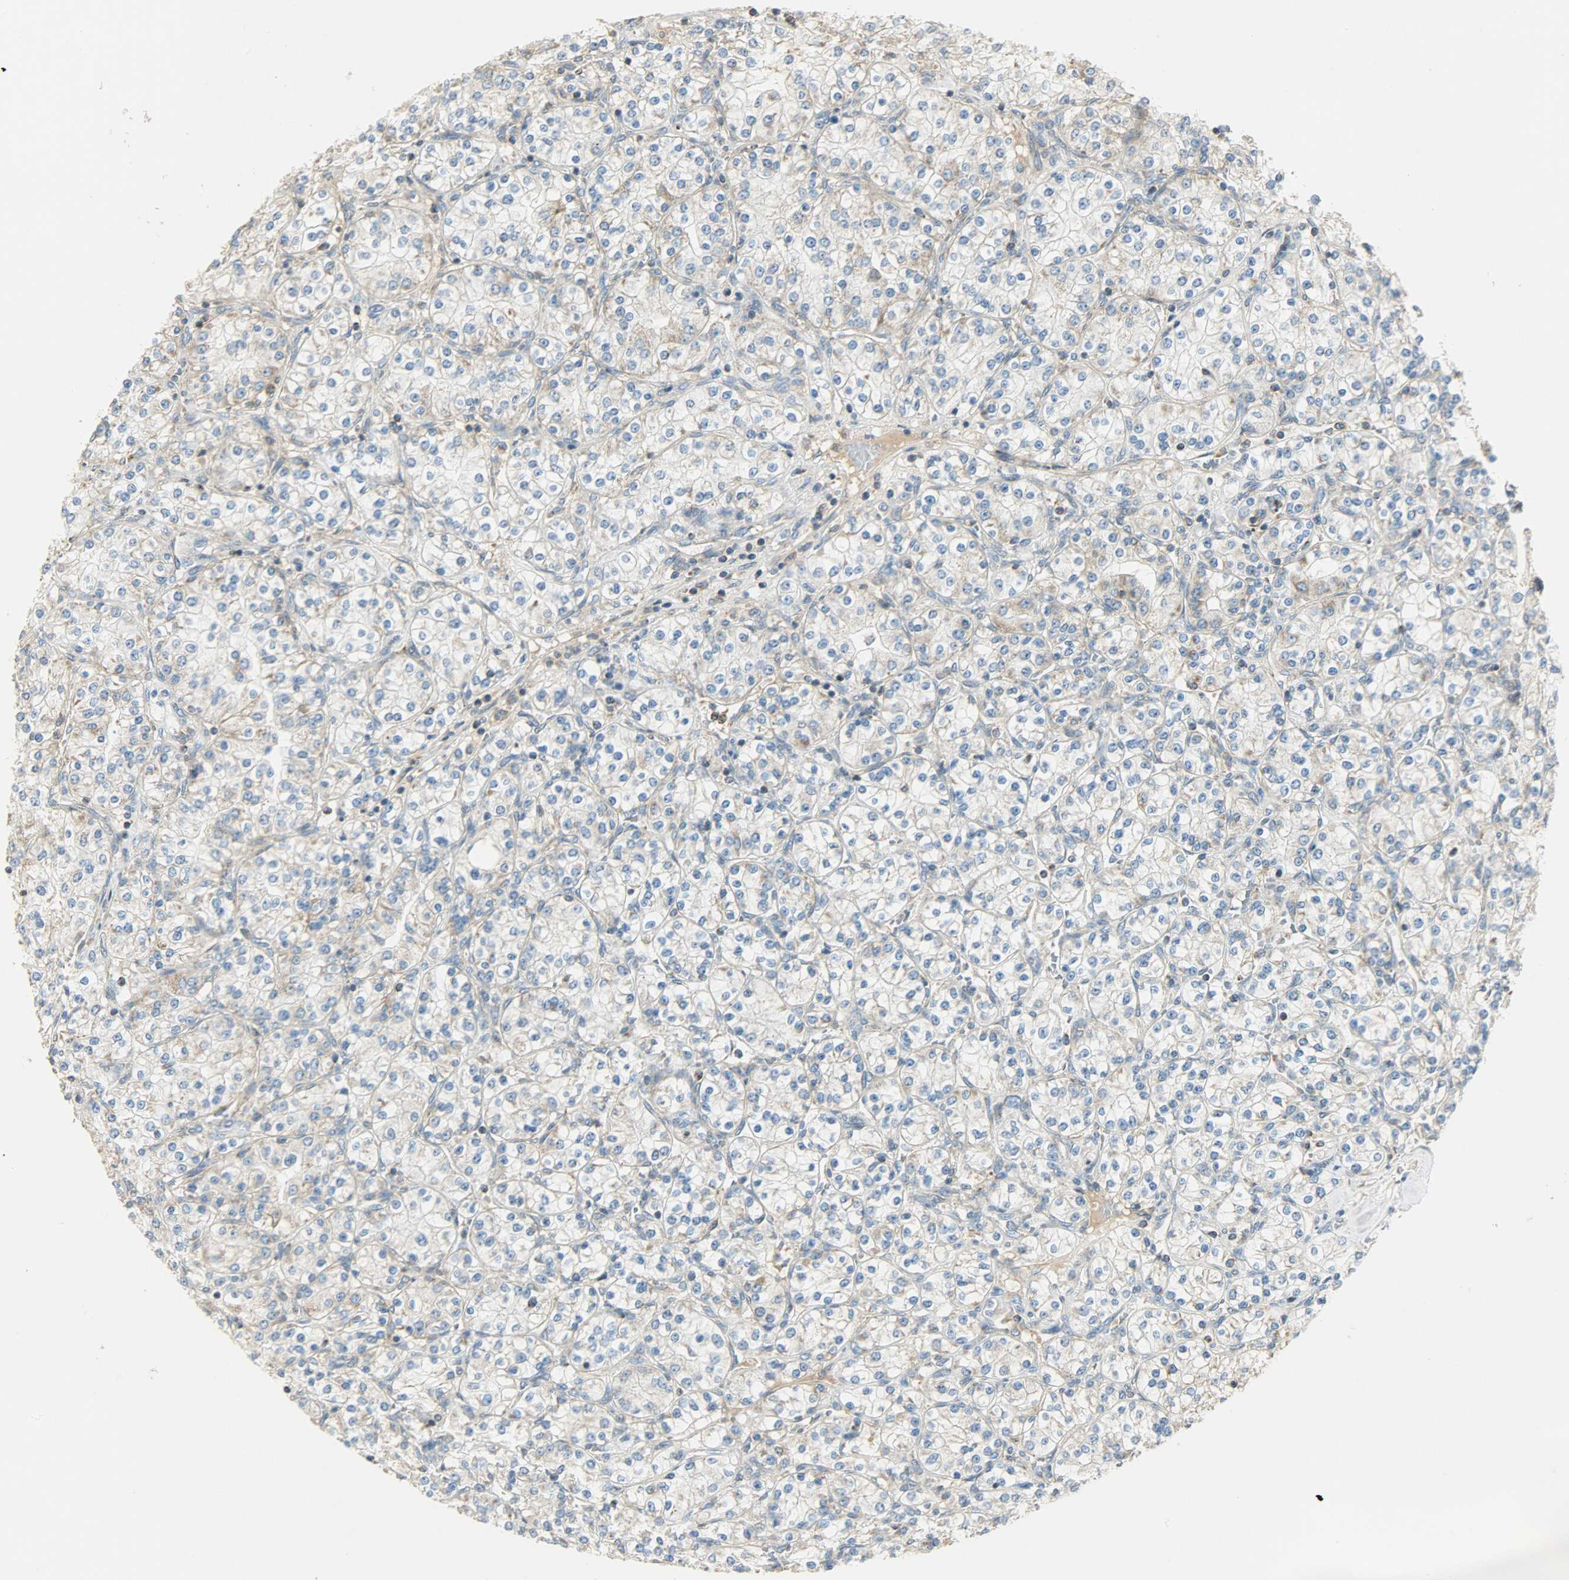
{"staining": {"intensity": "weak", "quantity": "25%-75%", "location": "cytoplasmic/membranous"}, "tissue": "renal cancer", "cell_type": "Tumor cells", "image_type": "cancer", "snomed": [{"axis": "morphology", "description": "Adenocarcinoma, NOS"}, {"axis": "topography", "description": "Kidney"}], "caption": "Protein expression by IHC exhibits weak cytoplasmic/membranous staining in about 25%-75% of tumor cells in renal cancer.", "gene": "NNT", "patient": {"sex": "male", "age": 77}}